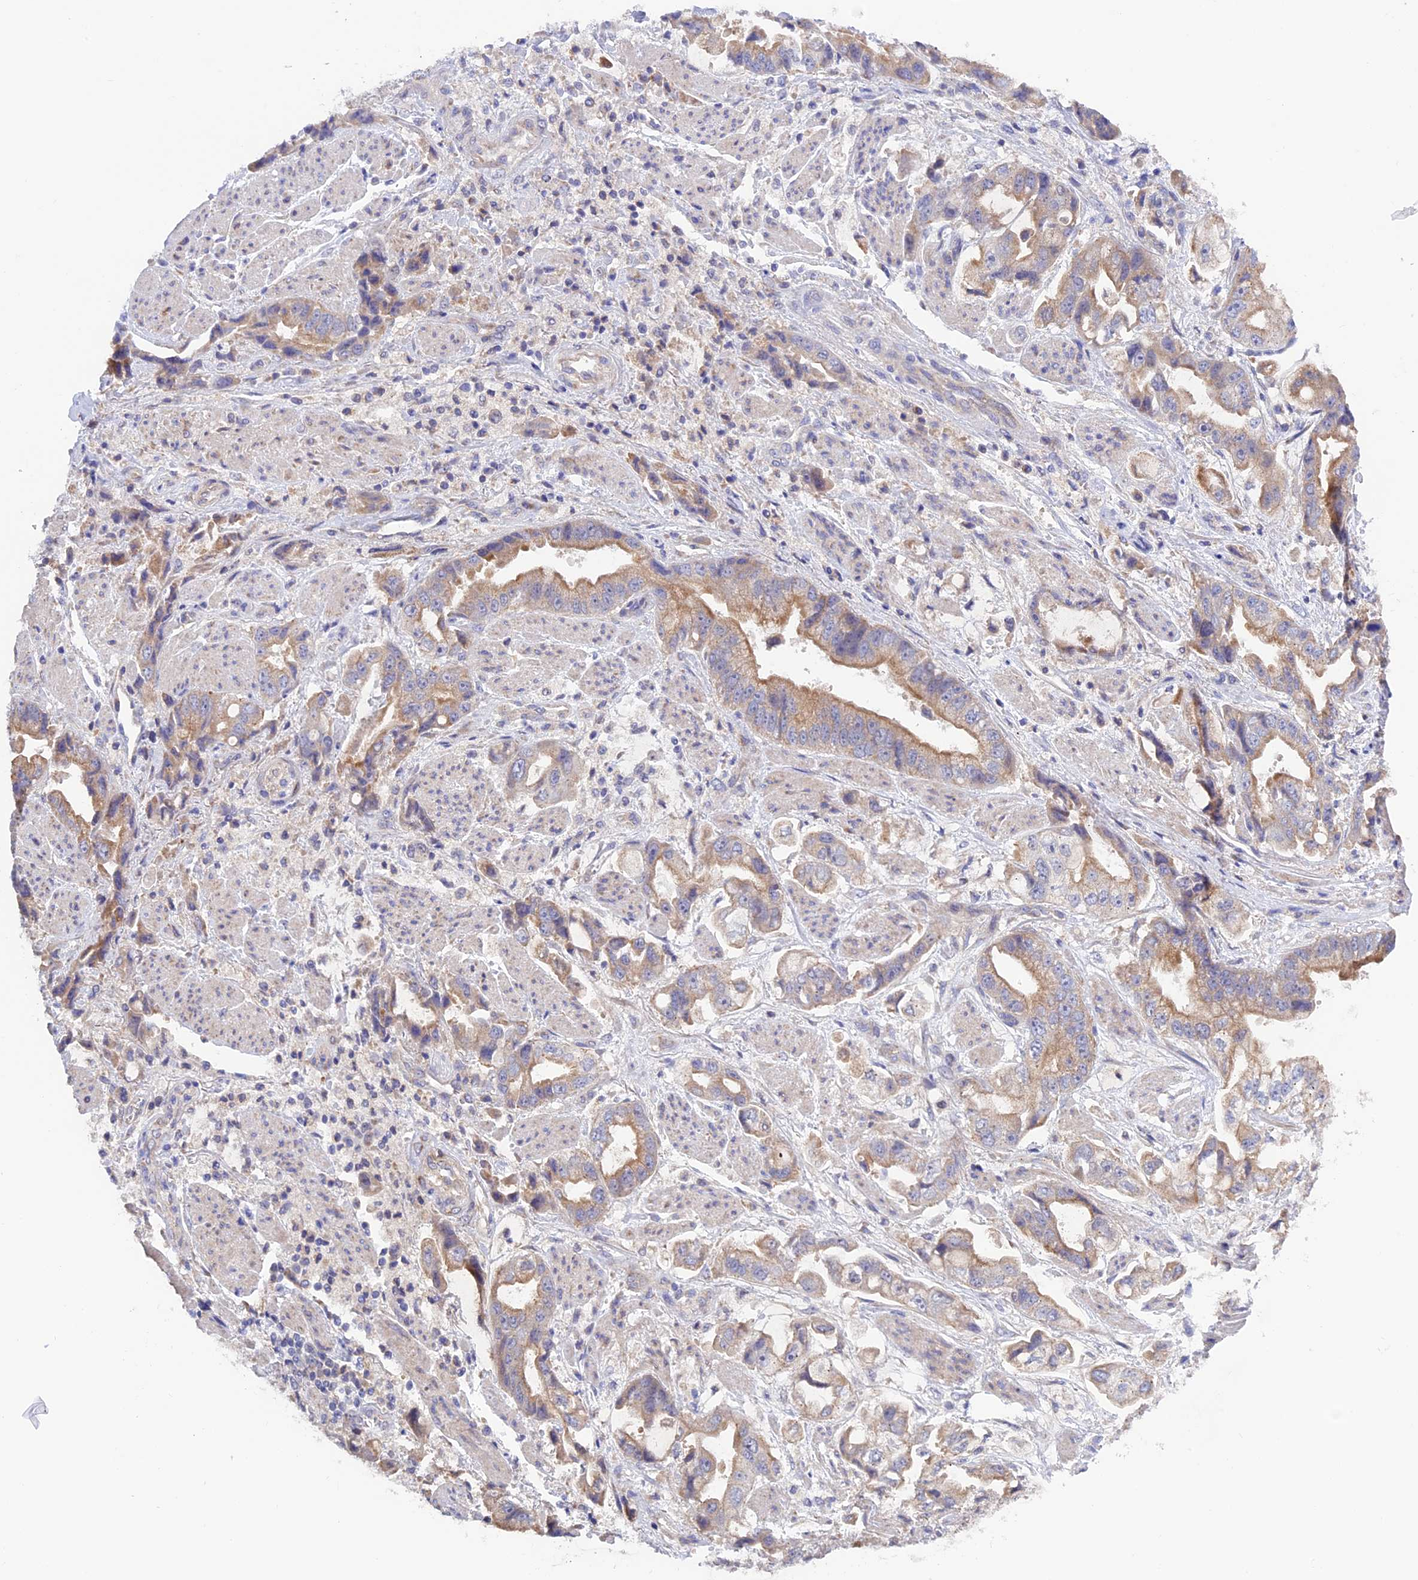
{"staining": {"intensity": "moderate", "quantity": "25%-75%", "location": "cytoplasmic/membranous"}, "tissue": "stomach cancer", "cell_type": "Tumor cells", "image_type": "cancer", "snomed": [{"axis": "morphology", "description": "Adenocarcinoma, NOS"}, {"axis": "topography", "description": "Stomach"}], "caption": "Protein staining reveals moderate cytoplasmic/membranous expression in about 25%-75% of tumor cells in adenocarcinoma (stomach). The protein of interest is stained brown, and the nuclei are stained in blue (DAB (3,3'-diaminobenzidine) IHC with brightfield microscopy, high magnification).", "gene": "ETFDH", "patient": {"sex": "male", "age": 62}}